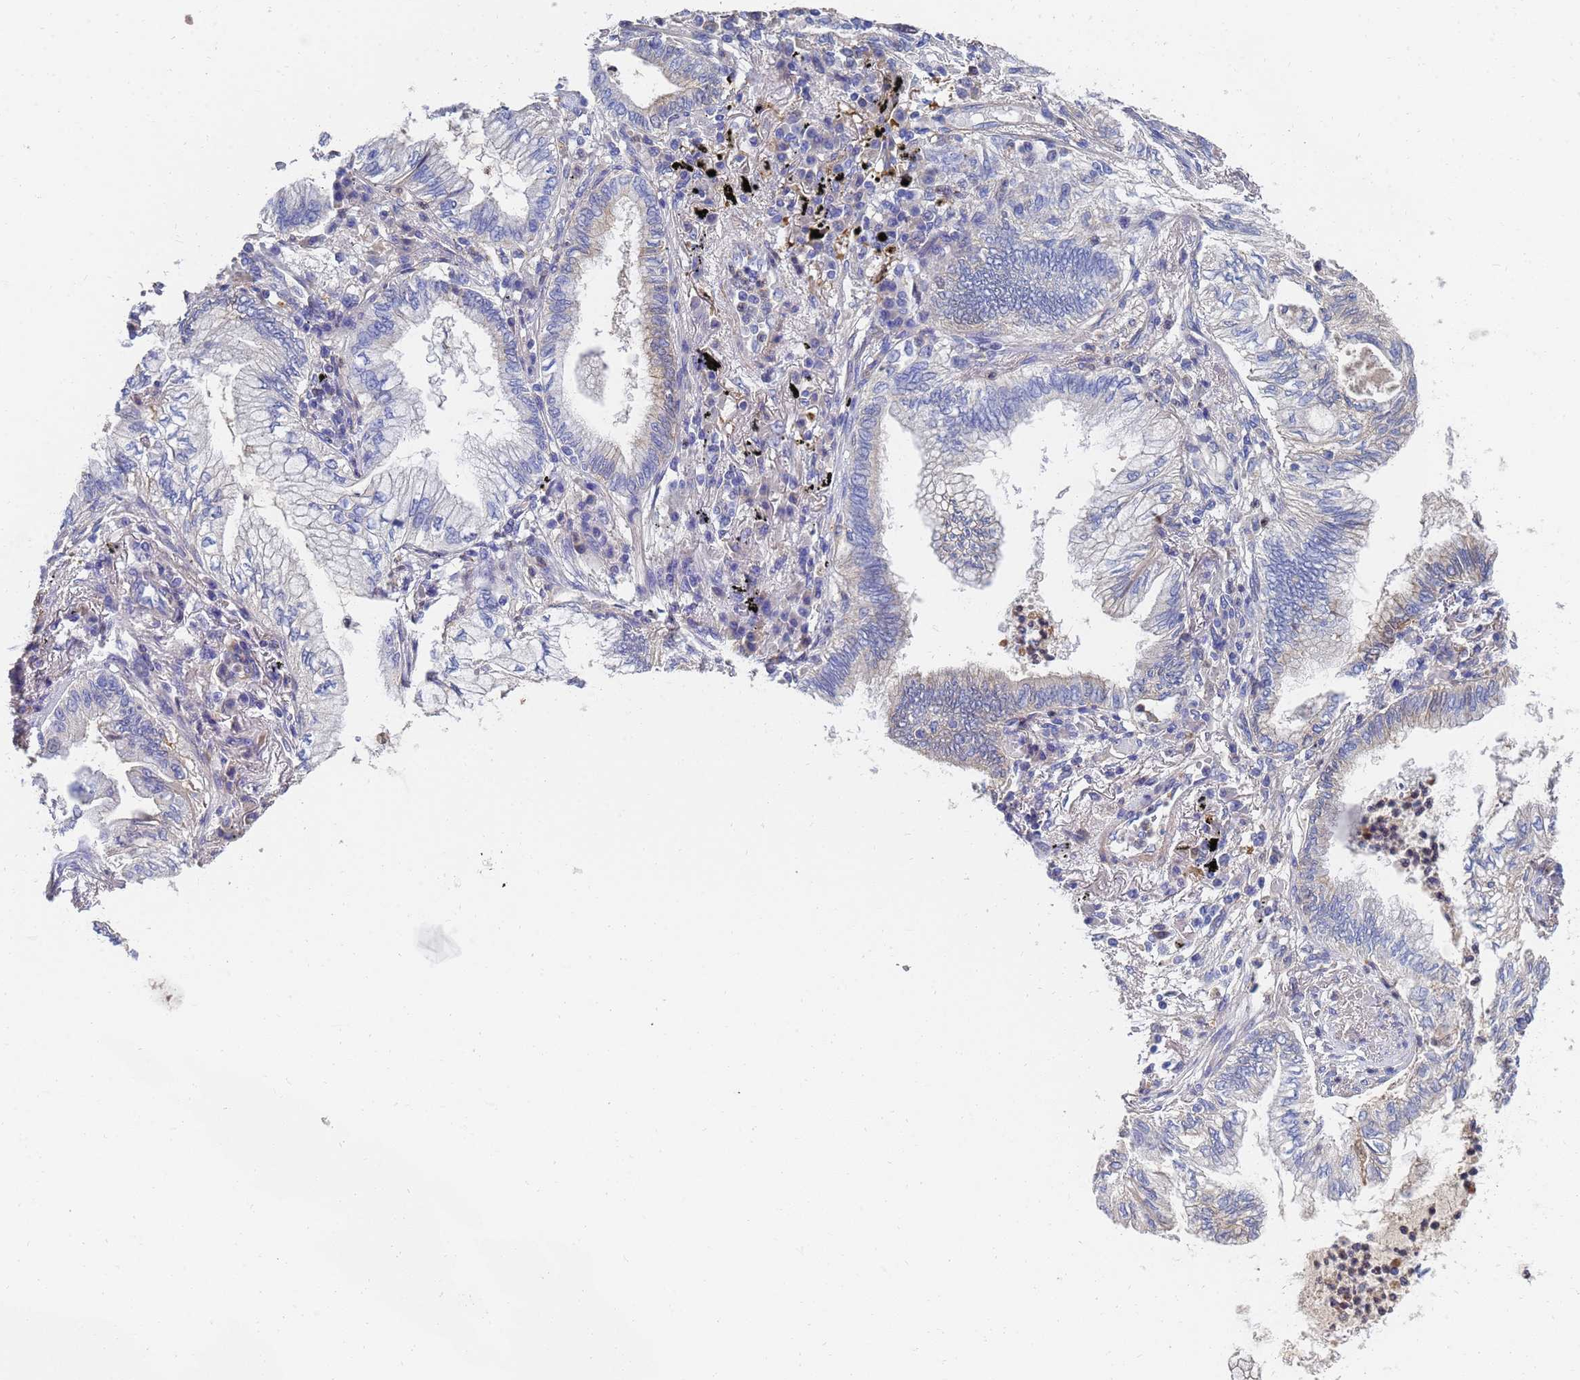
{"staining": {"intensity": "negative", "quantity": "none", "location": "none"}, "tissue": "lung cancer", "cell_type": "Tumor cells", "image_type": "cancer", "snomed": [{"axis": "morphology", "description": "Adenocarcinoma, NOS"}, {"axis": "topography", "description": "Lung"}], "caption": "This is an immunohistochemistry image of lung cancer (adenocarcinoma). There is no positivity in tumor cells.", "gene": "LBX2", "patient": {"sex": "female", "age": 70}}